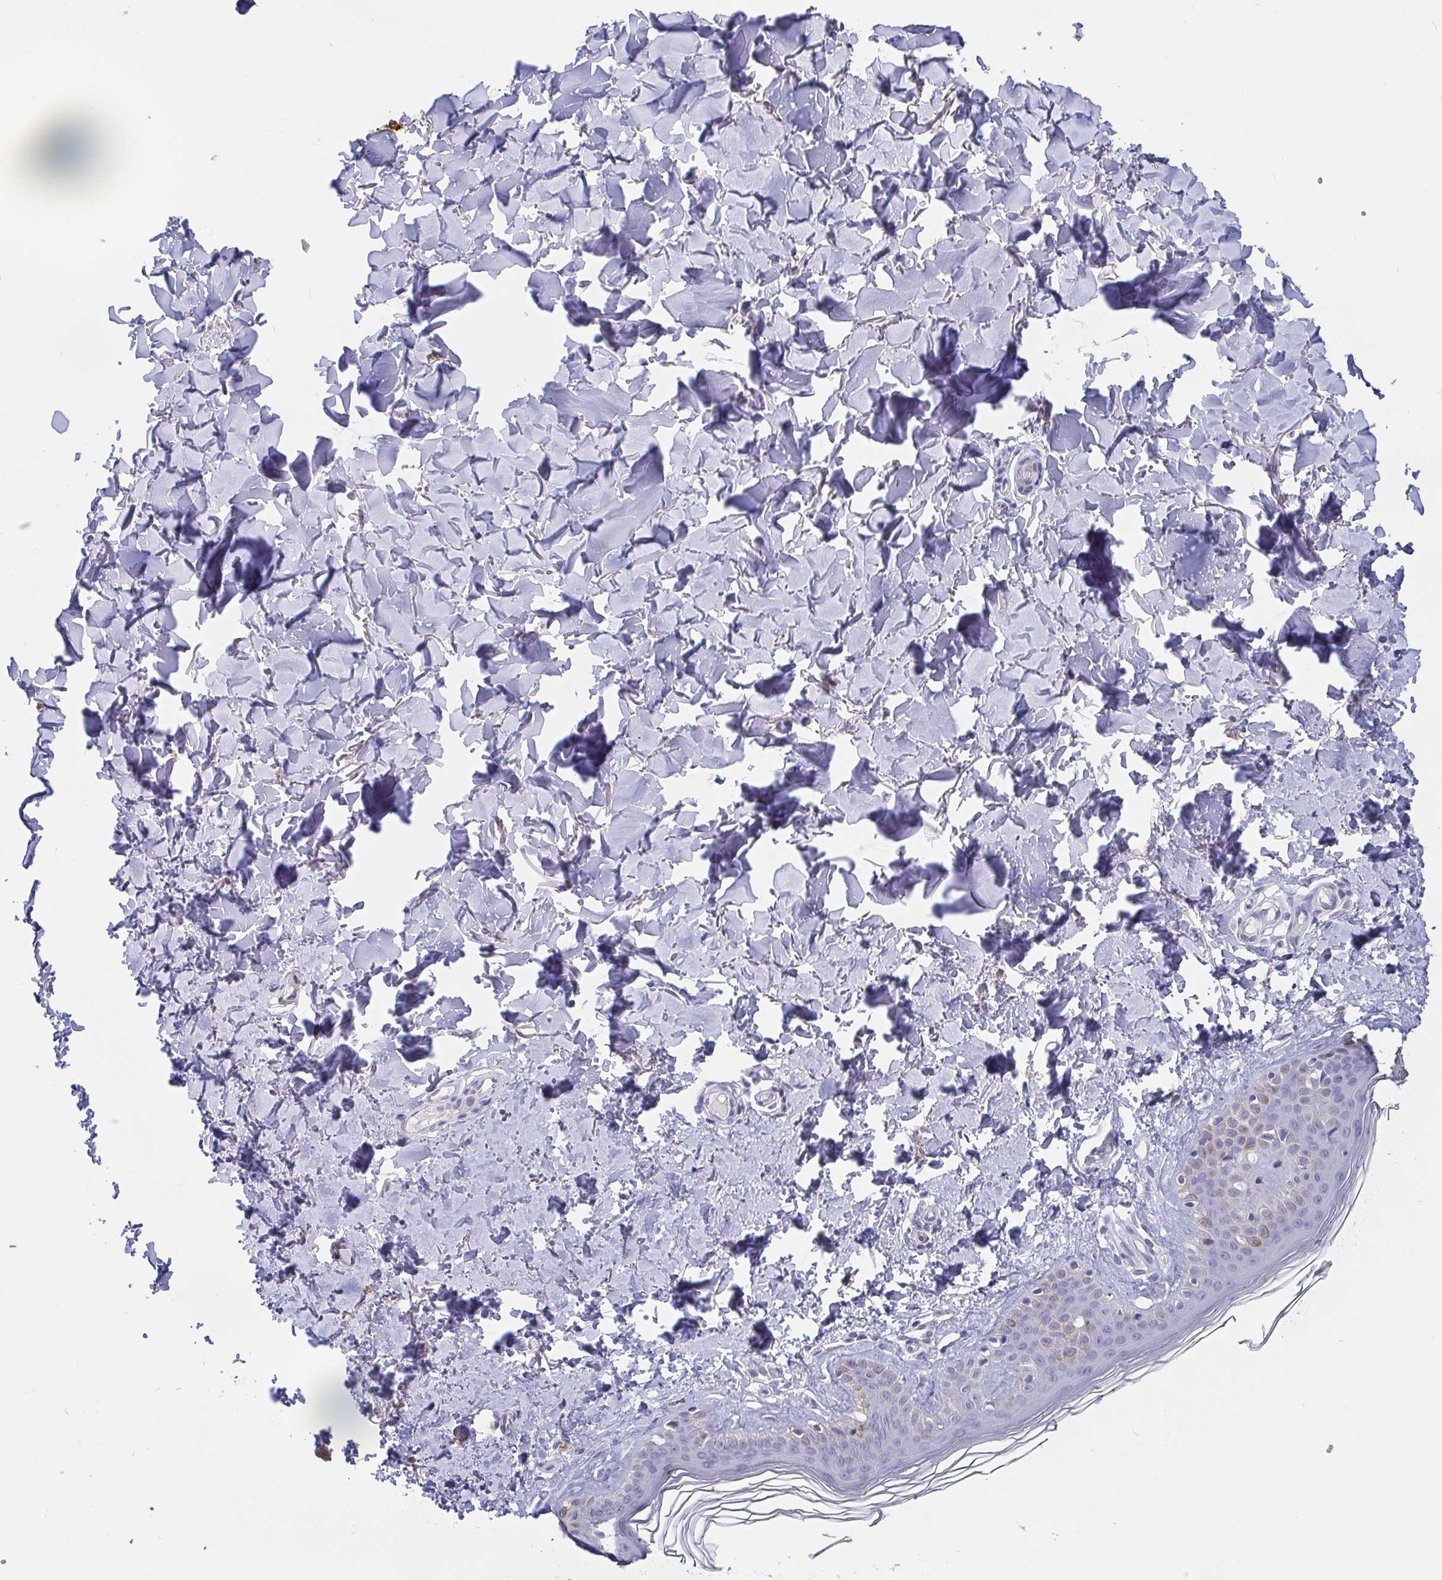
{"staining": {"intensity": "negative", "quantity": "none", "location": "none"}, "tissue": "skin", "cell_type": "Fibroblasts", "image_type": "normal", "snomed": [{"axis": "morphology", "description": "Normal tissue, NOS"}, {"axis": "topography", "description": "Skin"}, {"axis": "topography", "description": "Peripheral nerve tissue"}], "caption": "A micrograph of human skin is negative for staining in fibroblasts. (DAB (3,3'-diaminobenzidine) IHC visualized using brightfield microscopy, high magnification).", "gene": "IDH1", "patient": {"sex": "female", "age": 45}}